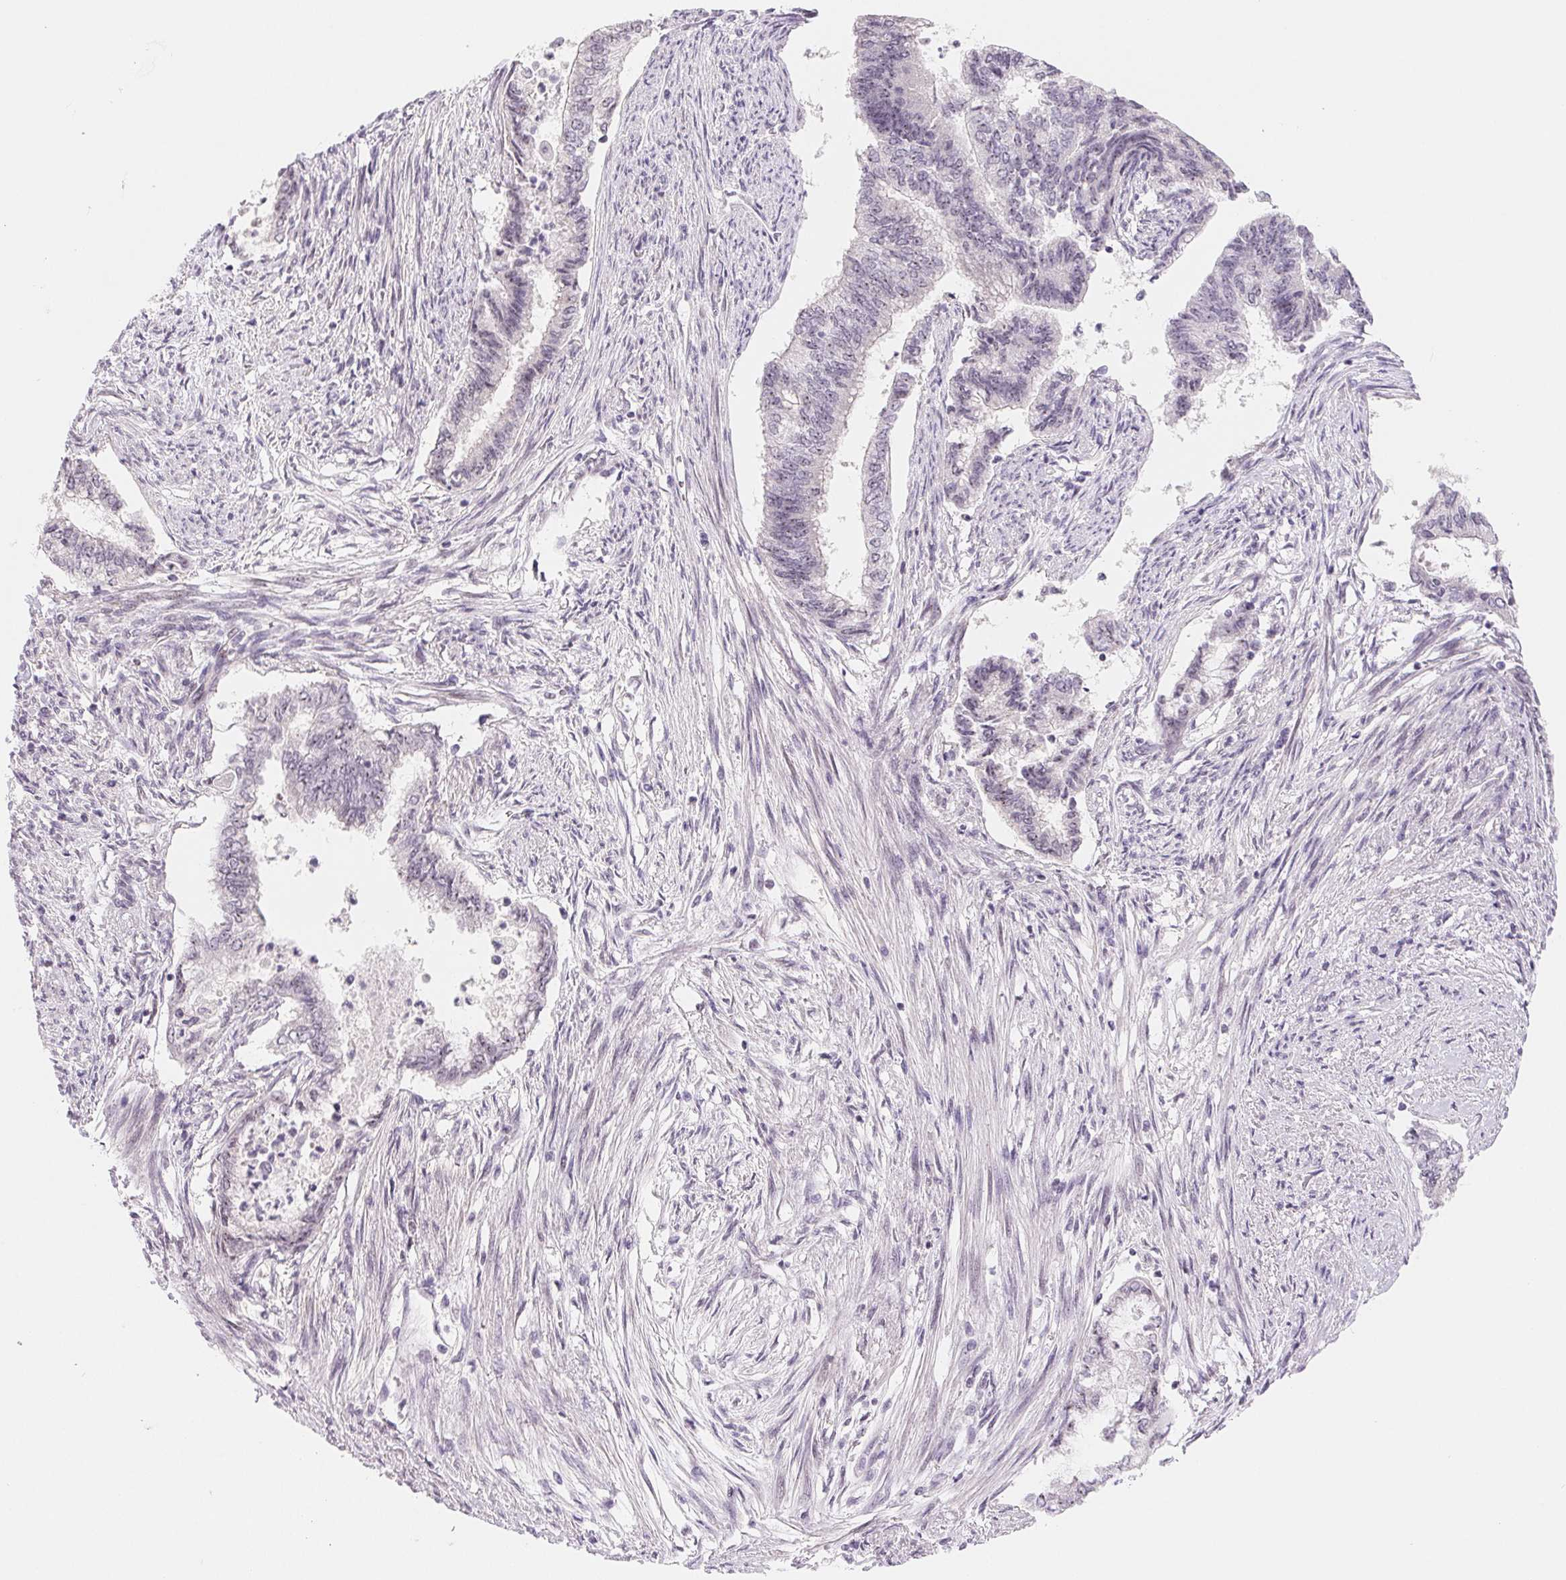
{"staining": {"intensity": "negative", "quantity": "none", "location": "none"}, "tissue": "endometrial cancer", "cell_type": "Tumor cells", "image_type": "cancer", "snomed": [{"axis": "morphology", "description": "Adenocarcinoma, NOS"}, {"axis": "topography", "description": "Endometrium"}], "caption": "Tumor cells show no significant protein staining in endometrial adenocarcinoma.", "gene": "LCA5L", "patient": {"sex": "female", "age": 65}}